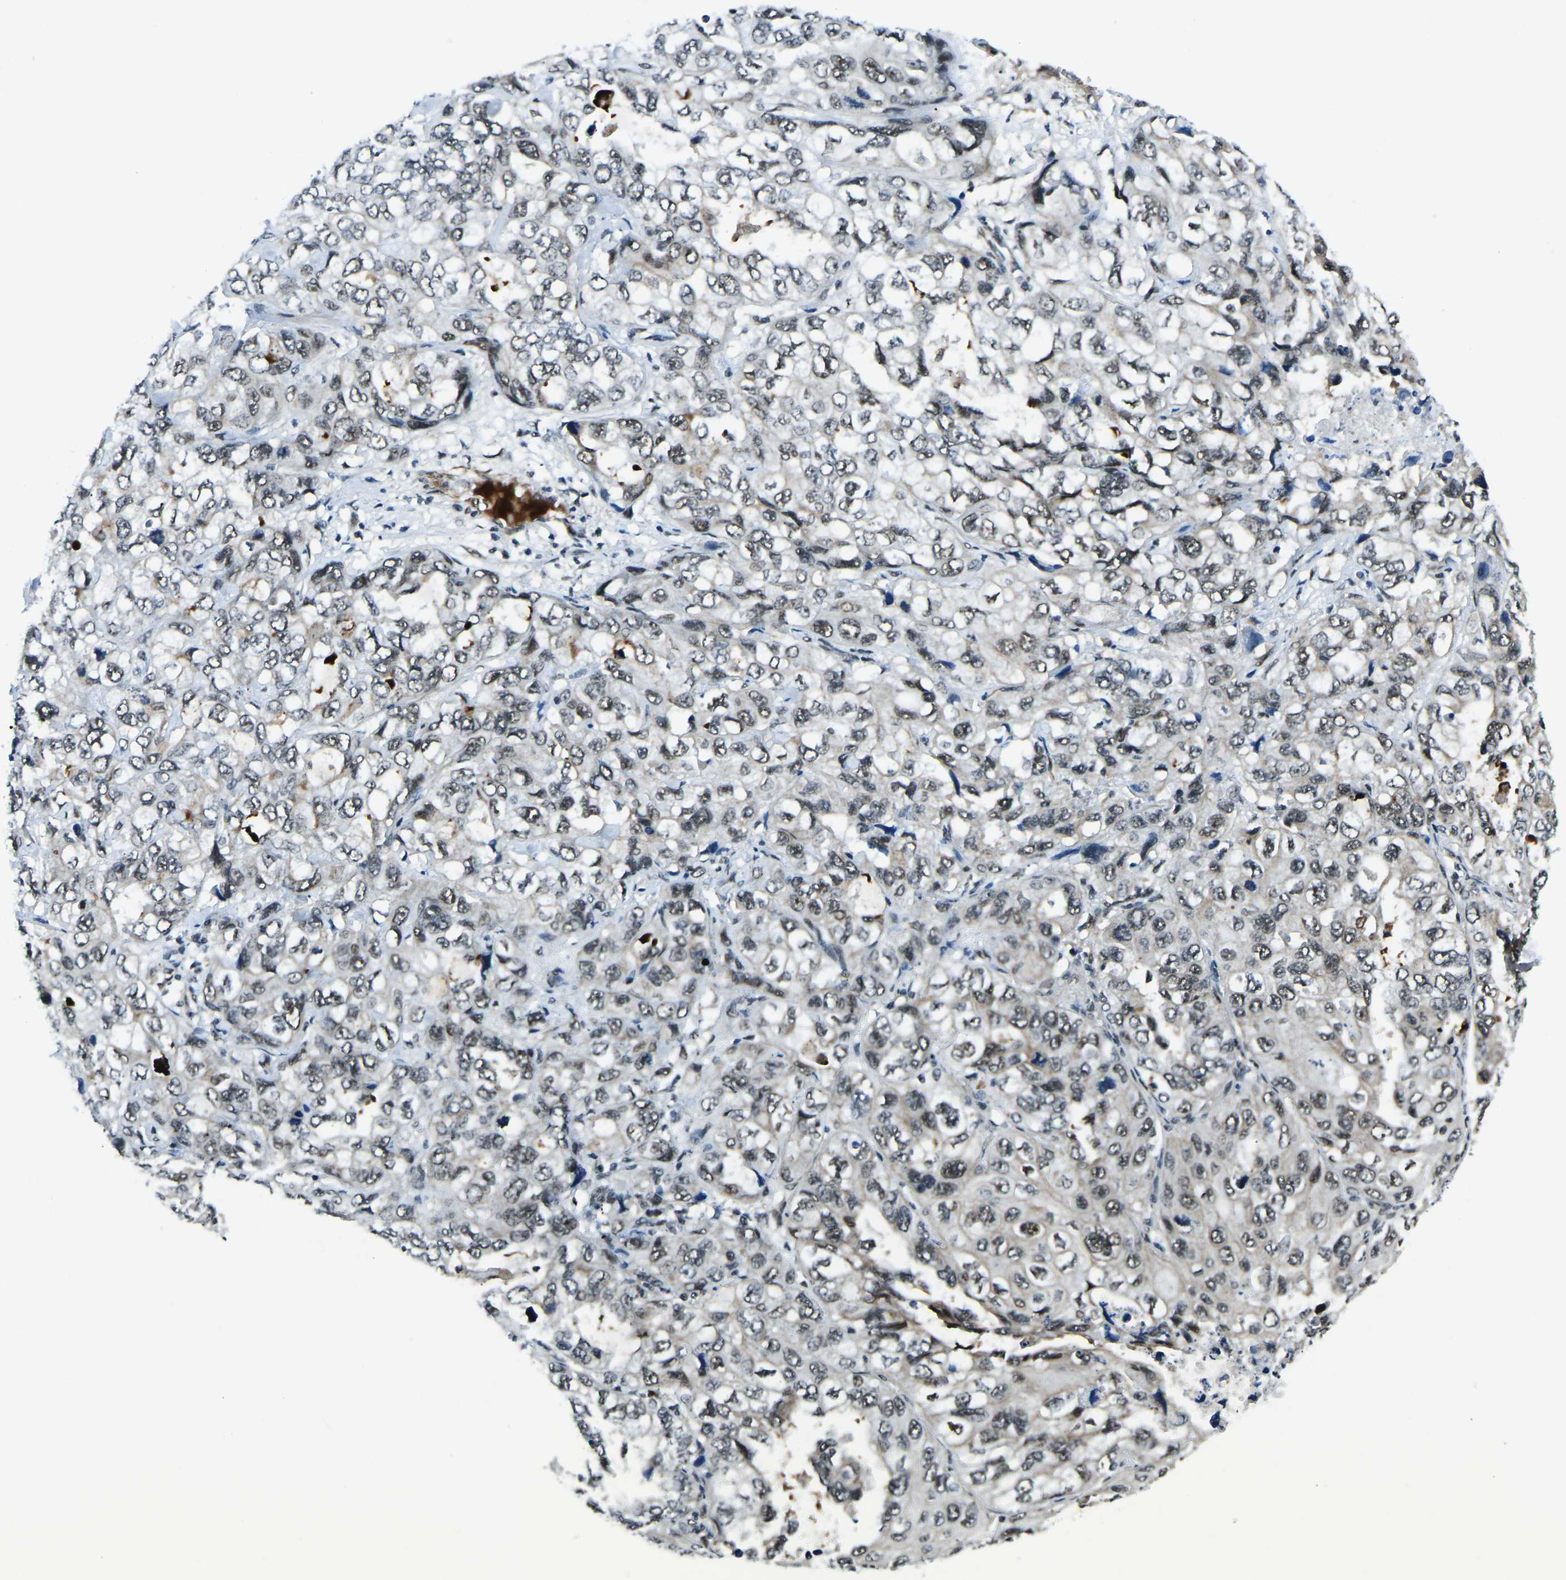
{"staining": {"intensity": "moderate", "quantity": "25%-75%", "location": "nuclear"}, "tissue": "lung cancer", "cell_type": "Tumor cells", "image_type": "cancer", "snomed": [{"axis": "morphology", "description": "Squamous cell carcinoma, NOS"}, {"axis": "topography", "description": "Lung"}], "caption": "High-power microscopy captured an IHC photomicrograph of lung squamous cell carcinoma, revealing moderate nuclear staining in approximately 25%-75% of tumor cells. The protein is stained brown, and the nuclei are stained in blue (DAB IHC with brightfield microscopy, high magnification).", "gene": "PRCC", "patient": {"sex": "female", "age": 73}}